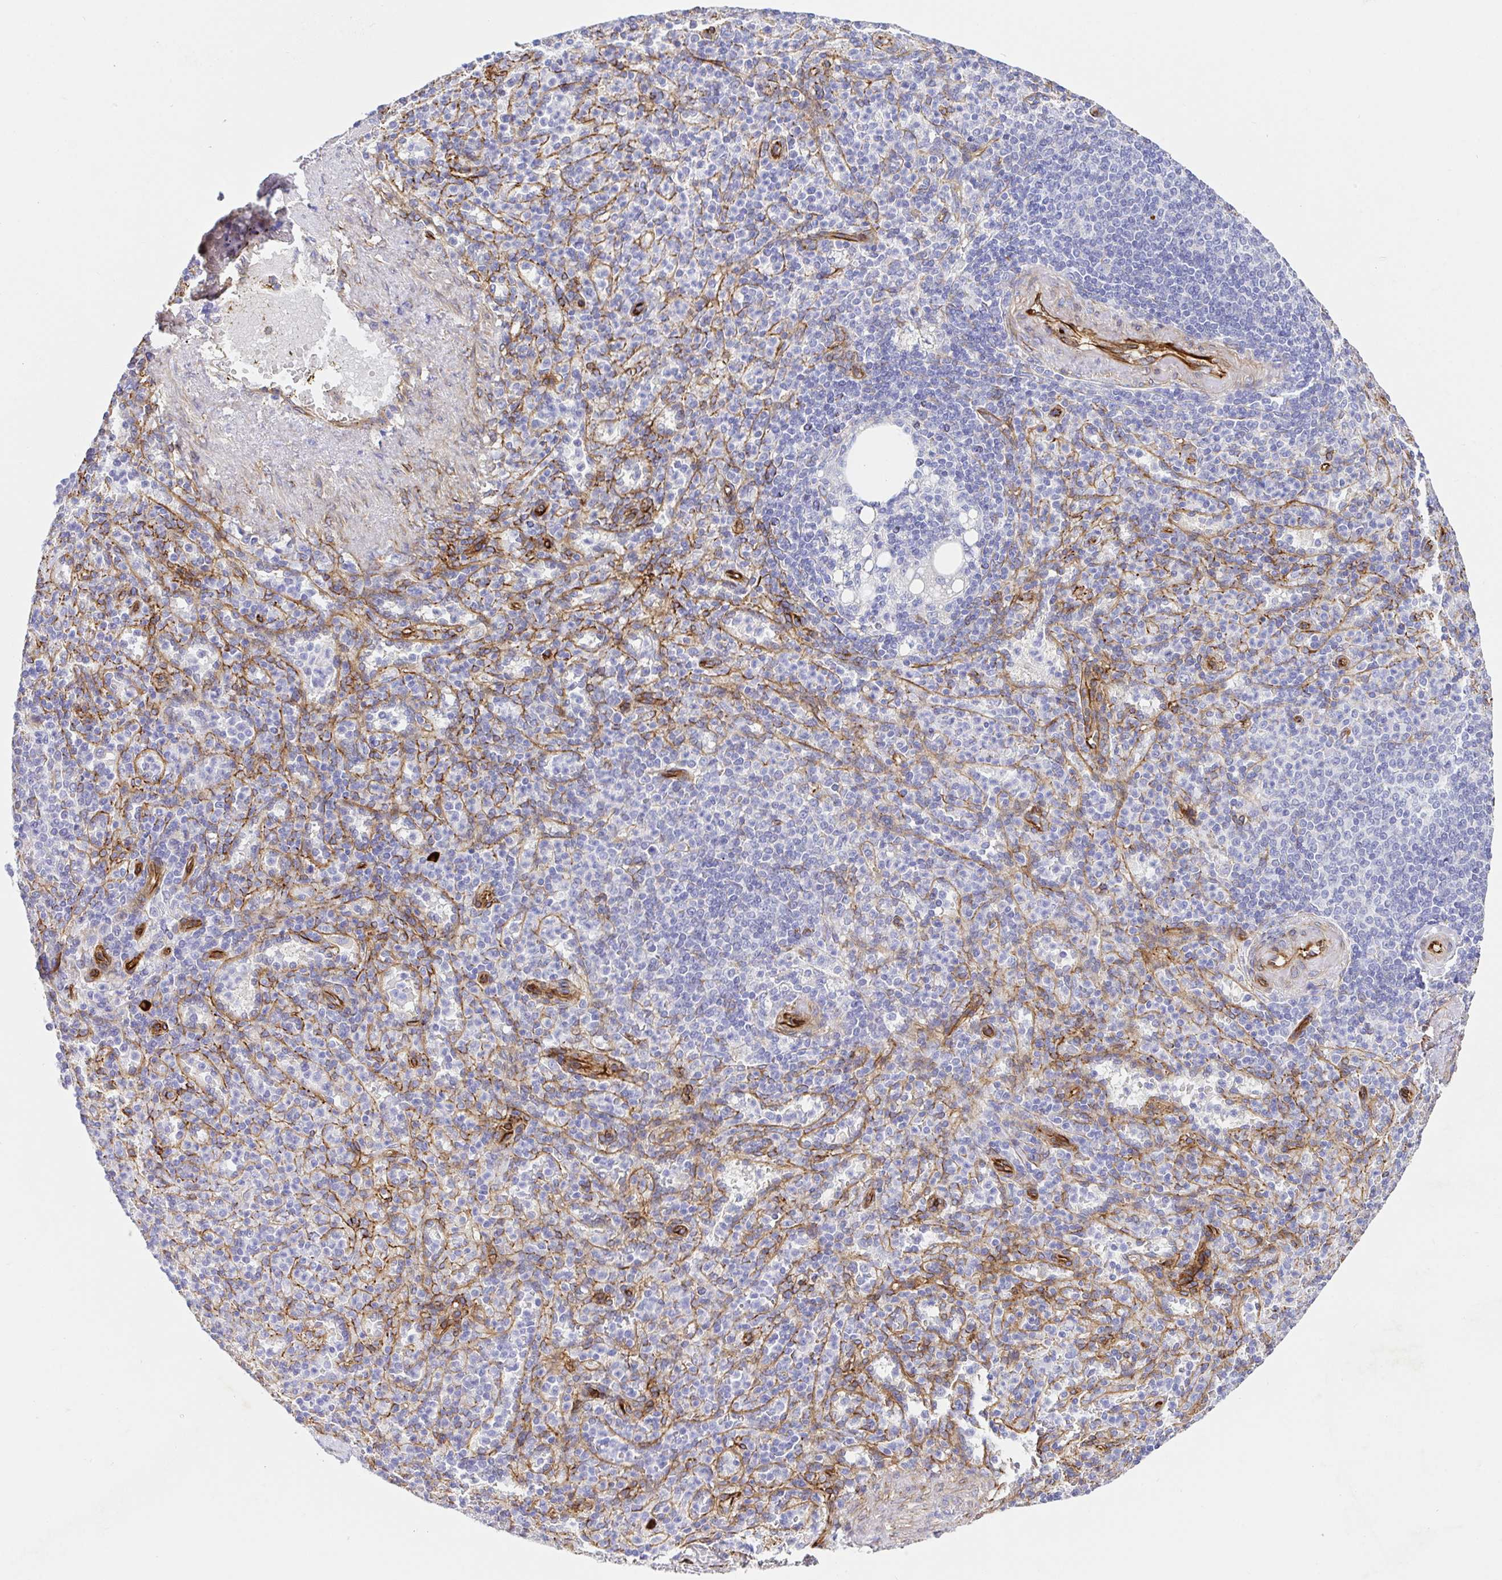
{"staining": {"intensity": "negative", "quantity": "none", "location": "none"}, "tissue": "spleen", "cell_type": "Cells in red pulp", "image_type": "normal", "snomed": [{"axis": "morphology", "description": "Normal tissue, NOS"}, {"axis": "topography", "description": "Spleen"}], "caption": "The IHC image has no significant positivity in cells in red pulp of spleen. (Stains: DAB immunohistochemistry (IHC) with hematoxylin counter stain, Microscopy: brightfield microscopy at high magnification).", "gene": "DOCK1", "patient": {"sex": "female", "age": 74}}